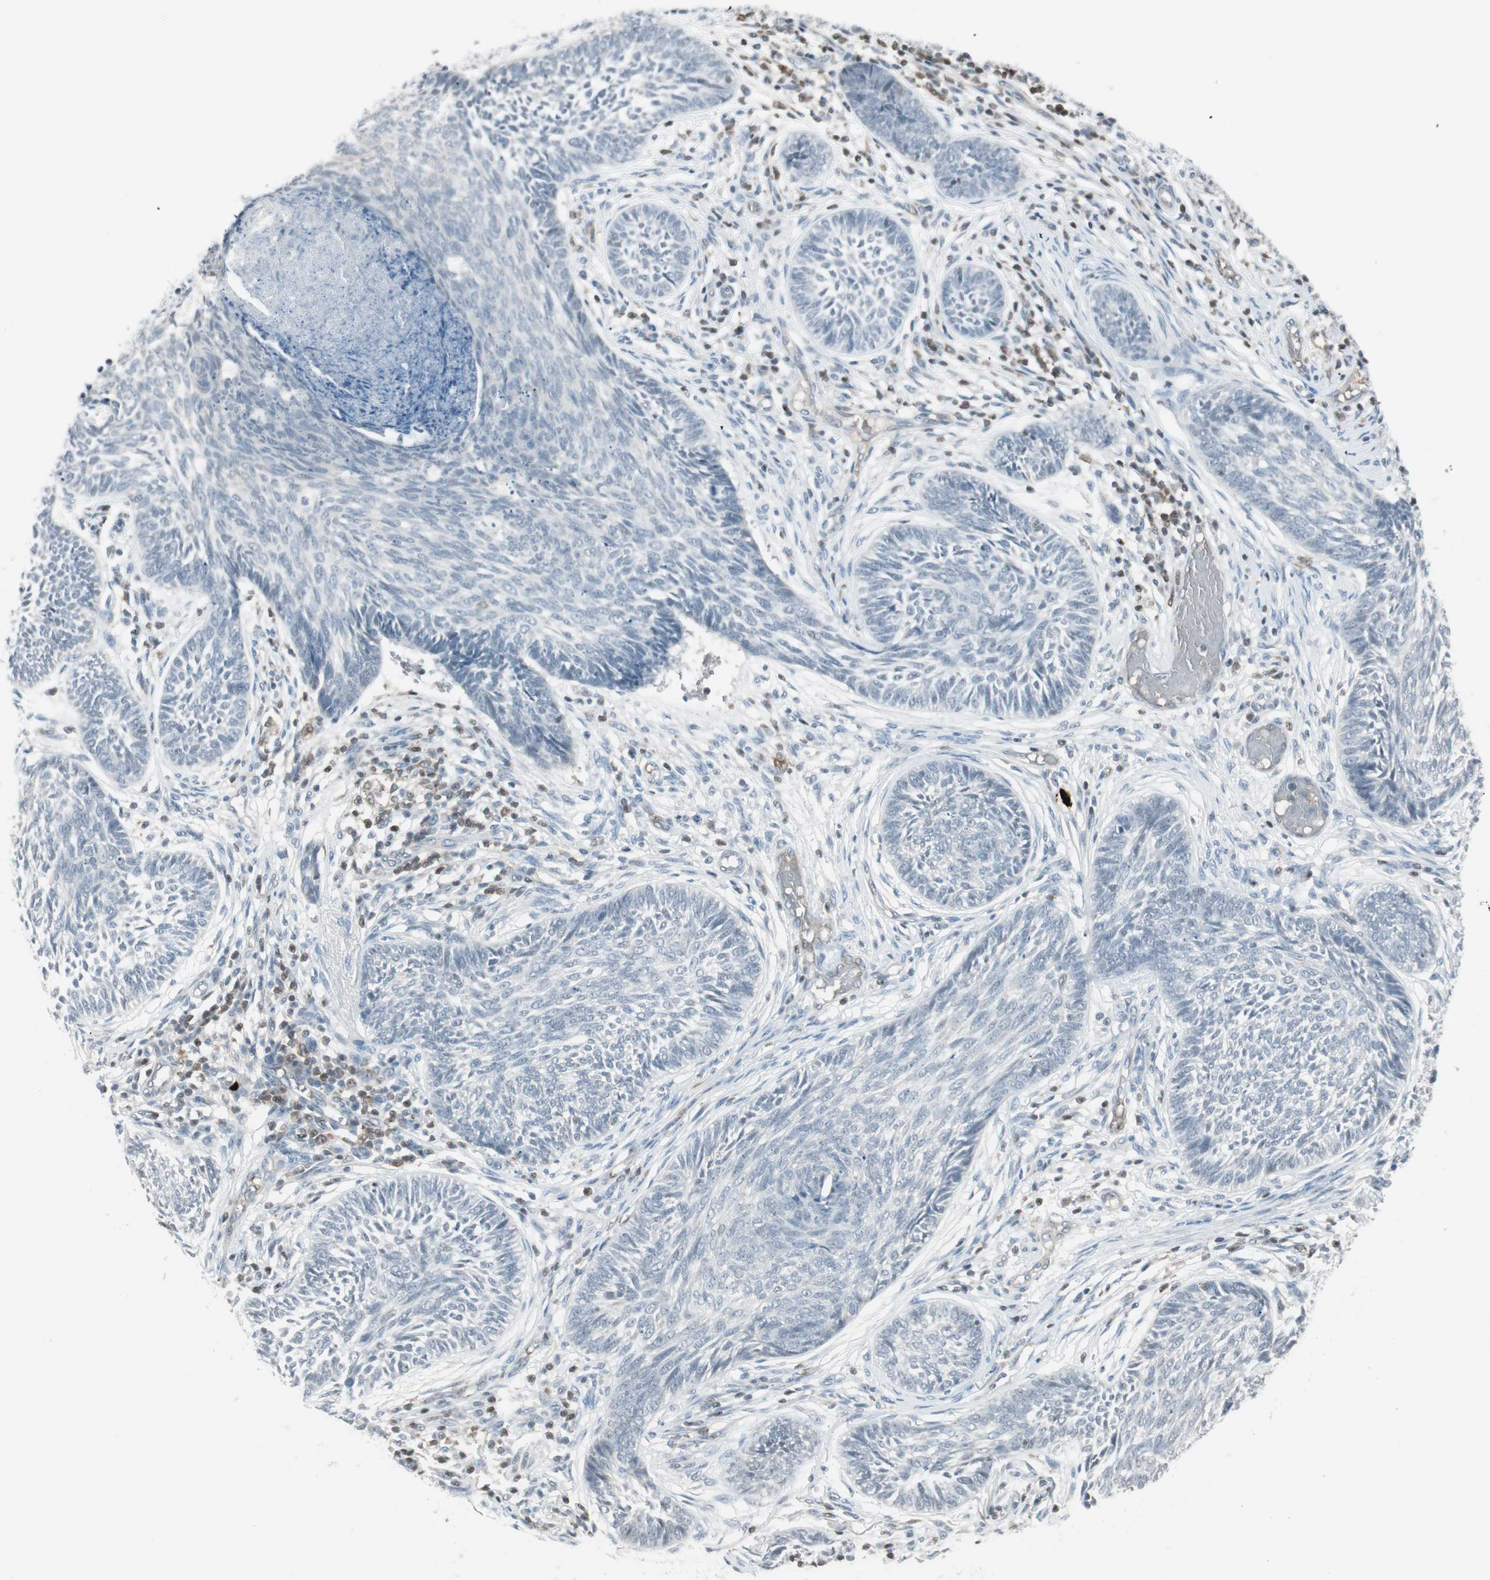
{"staining": {"intensity": "negative", "quantity": "none", "location": "none"}, "tissue": "skin cancer", "cell_type": "Tumor cells", "image_type": "cancer", "snomed": [{"axis": "morphology", "description": "Papilloma, NOS"}, {"axis": "morphology", "description": "Basal cell carcinoma"}, {"axis": "topography", "description": "Skin"}], "caption": "IHC photomicrograph of human papilloma (skin) stained for a protein (brown), which shows no expression in tumor cells. The staining was performed using DAB (3,3'-diaminobenzidine) to visualize the protein expression in brown, while the nuclei were stained in blue with hematoxylin (Magnification: 20x).", "gene": "MAP4K1", "patient": {"sex": "male", "age": 87}}